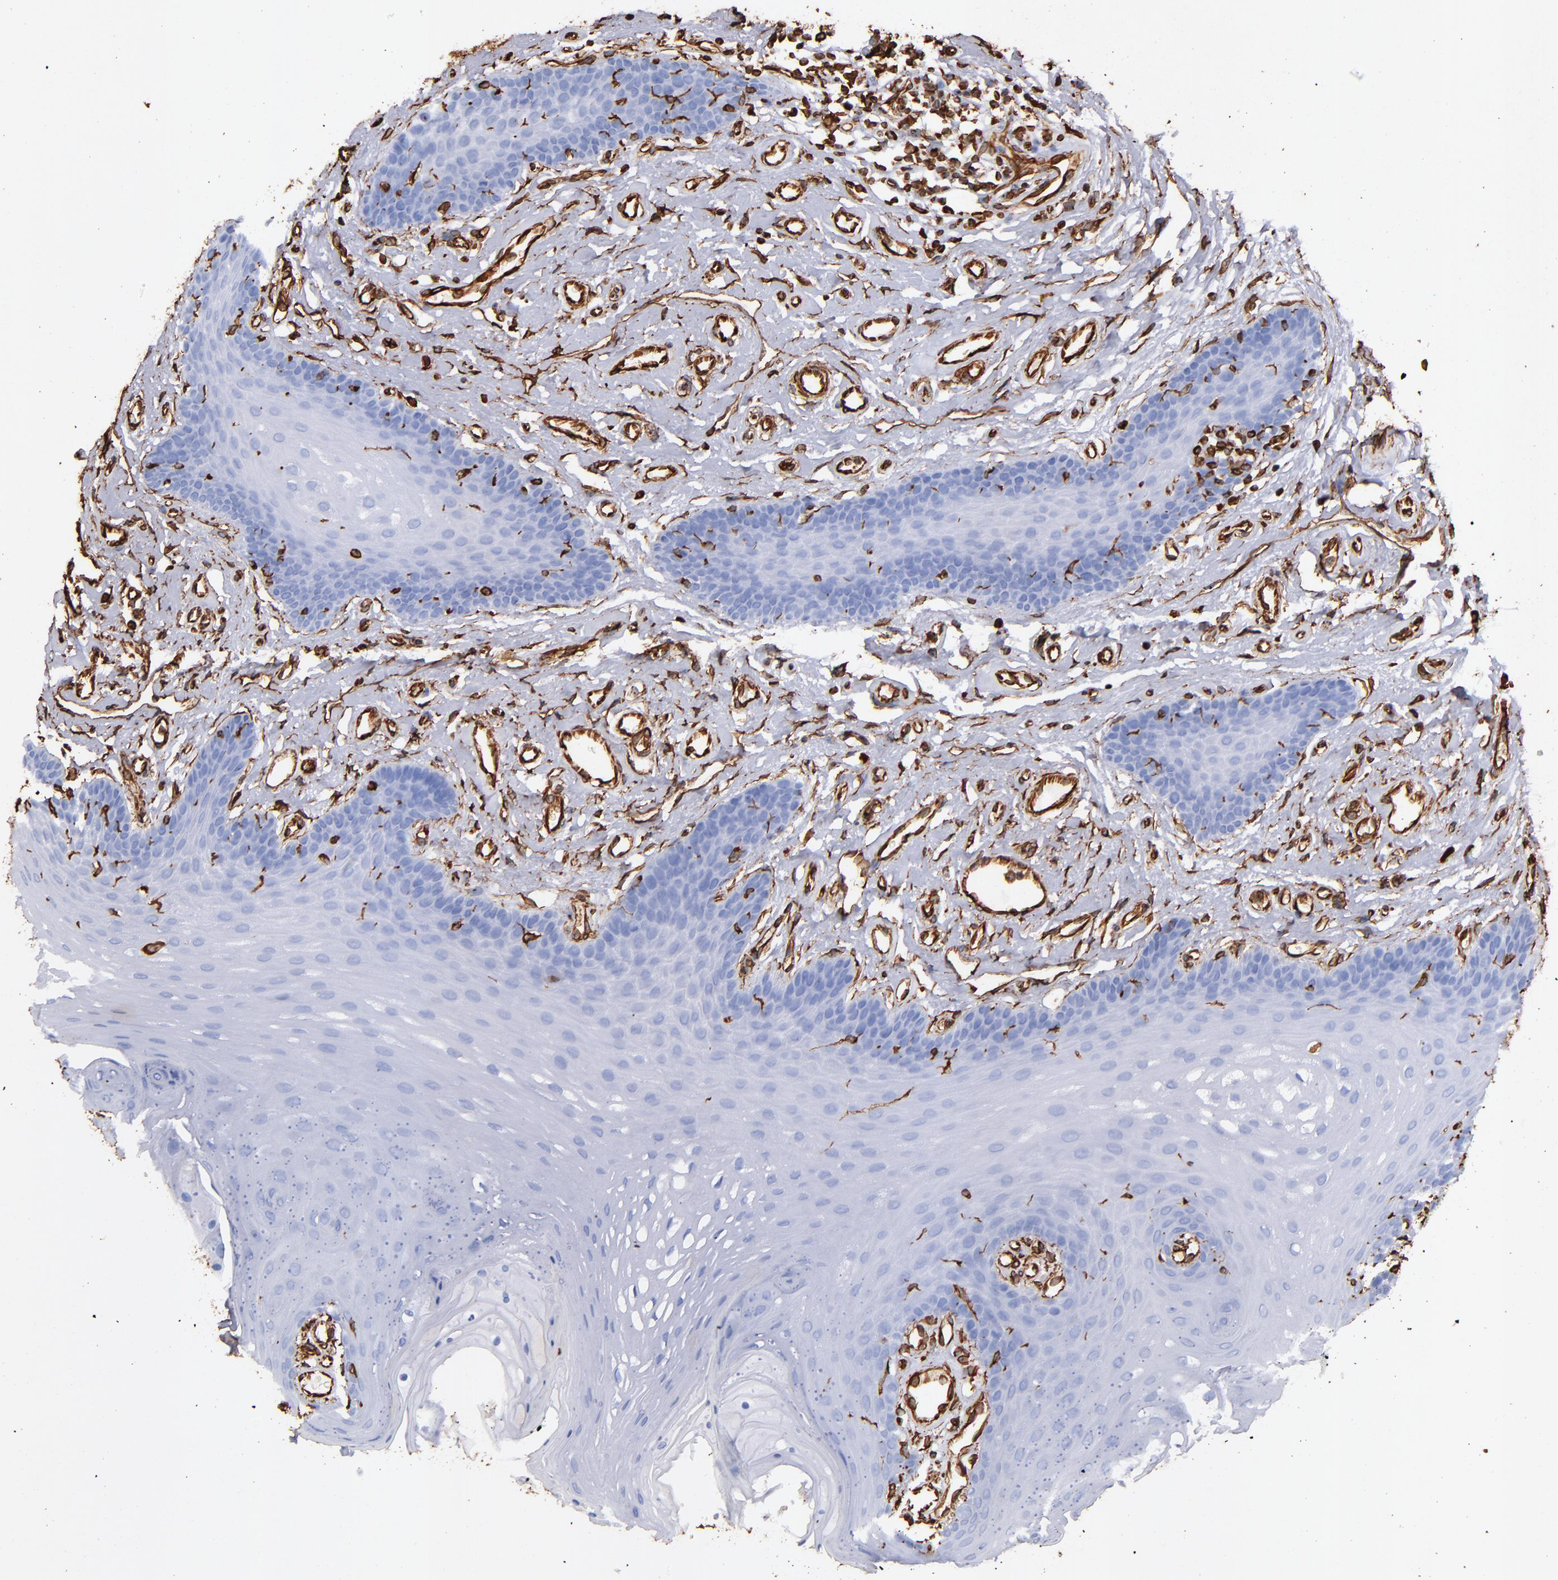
{"staining": {"intensity": "strong", "quantity": "<25%", "location": "cytoplasmic/membranous"}, "tissue": "oral mucosa", "cell_type": "Squamous epithelial cells", "image_type": "normal", "snomed": [{"axis": "morphology", "description": "Normal tissue, NOS"}, {"axis": "topography", "description": "Oral tissue"}], "caption": "Immunohistochemical staining of benign human oral mucosa exhibits <25% levels of strong cytoplasmic/membranous protein staining in approximately <25% of squamous epithelial cells.", "gene": "VIM", "patient": {"sex": "male", "age": 62}}